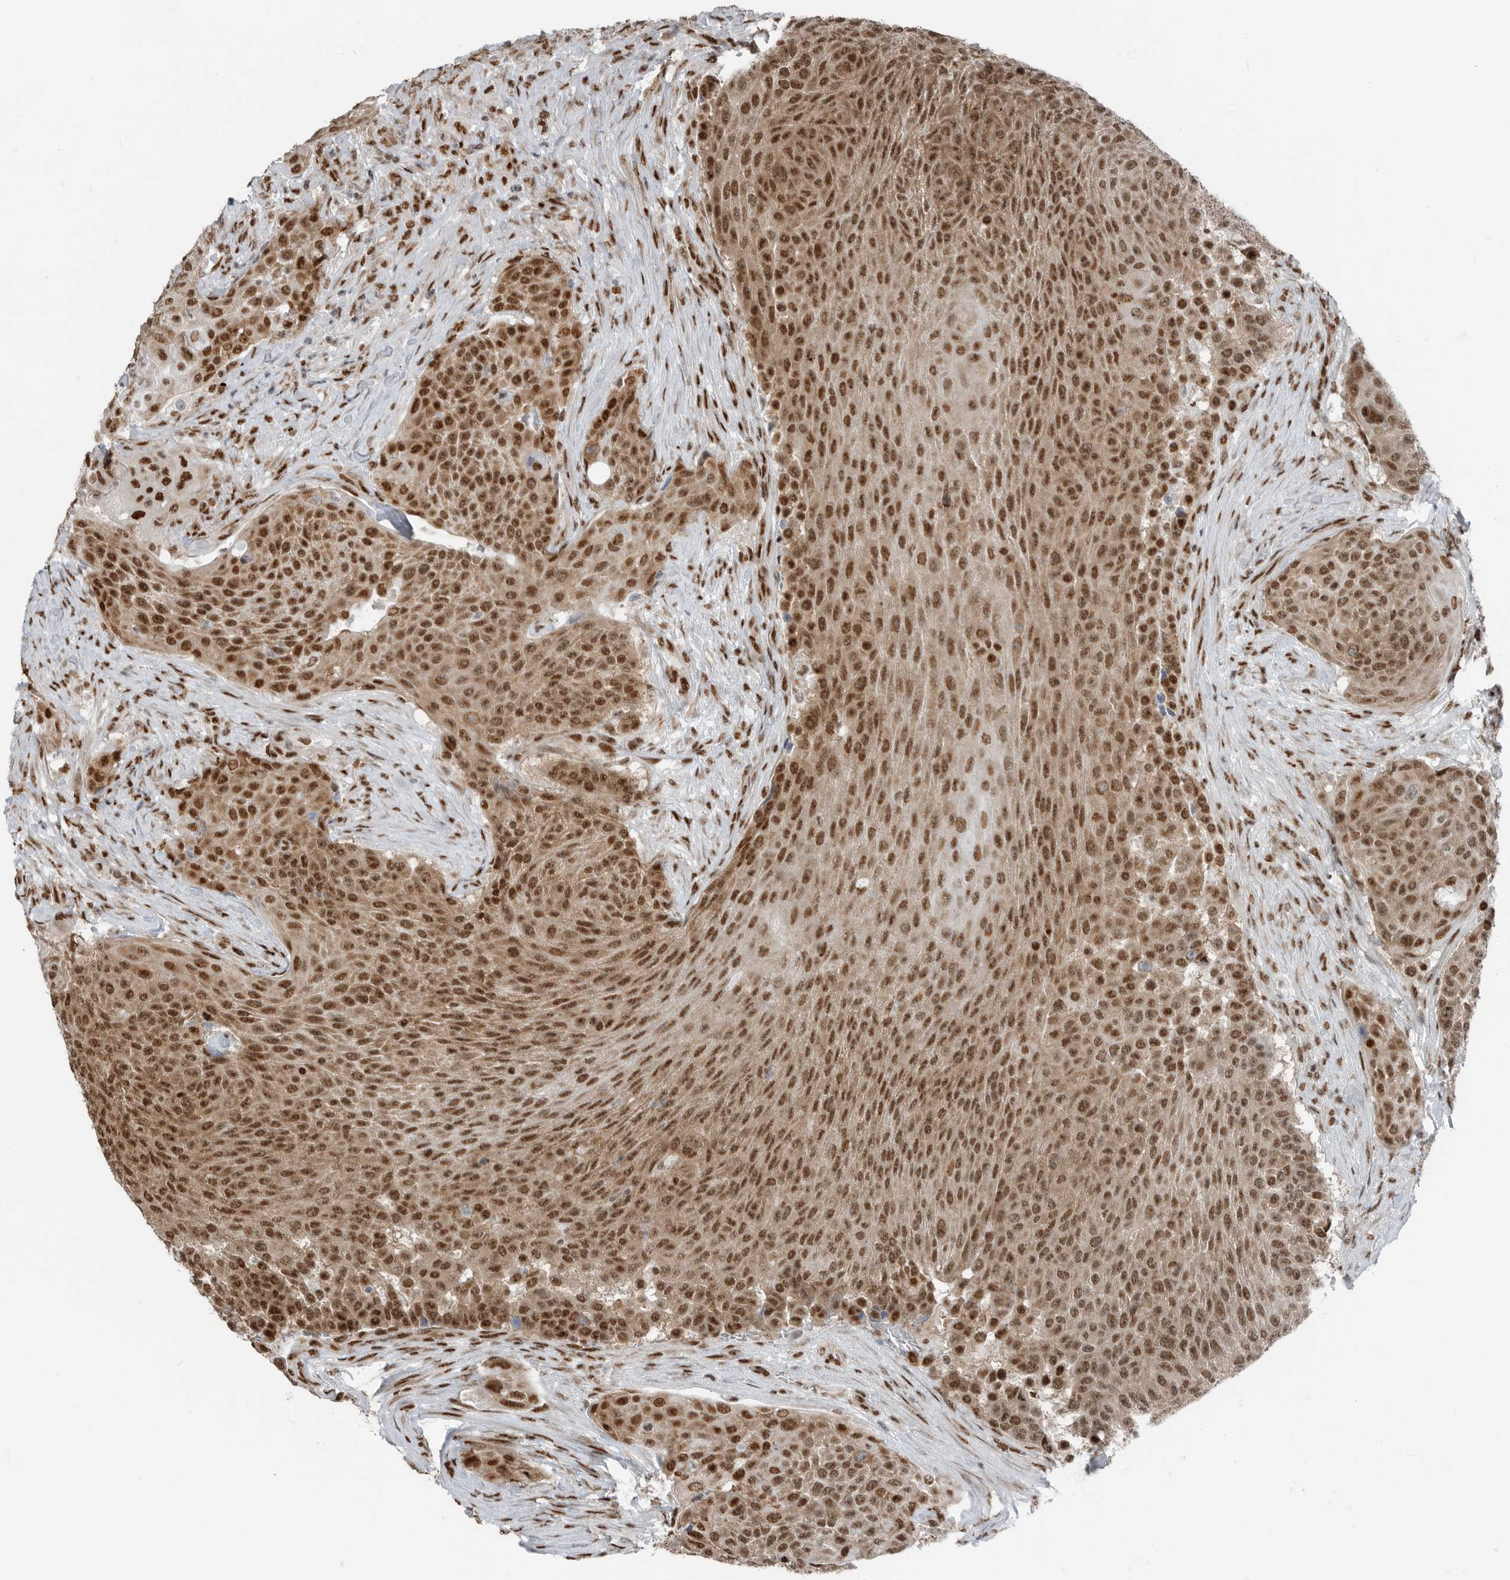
{"staining": {"intensity": "moderate", "quantity": ">75%", "location": "cytoplasmic/membranous,nuclear"}, "tissue": "urothelial cancer", "cell_type": "Tumor cells", "image_type": "cancer", "snomed": [{"axis": "morphology", "description": "Urothelial carcinoma, High grade"}, {"axis": "topography", "description": "Urinary bladder"}], "caption": "DAB (3,3'-diaminobenzidine) immunohistochemical staining of human urothelial carcinoma (high-grade) reveals moderate cytoplasmic/membranous and nuclear protein staining in approximately >75% of tumor cells.", "gene": "BLZF1", "patient": {"sex": "female", "age": 63}}